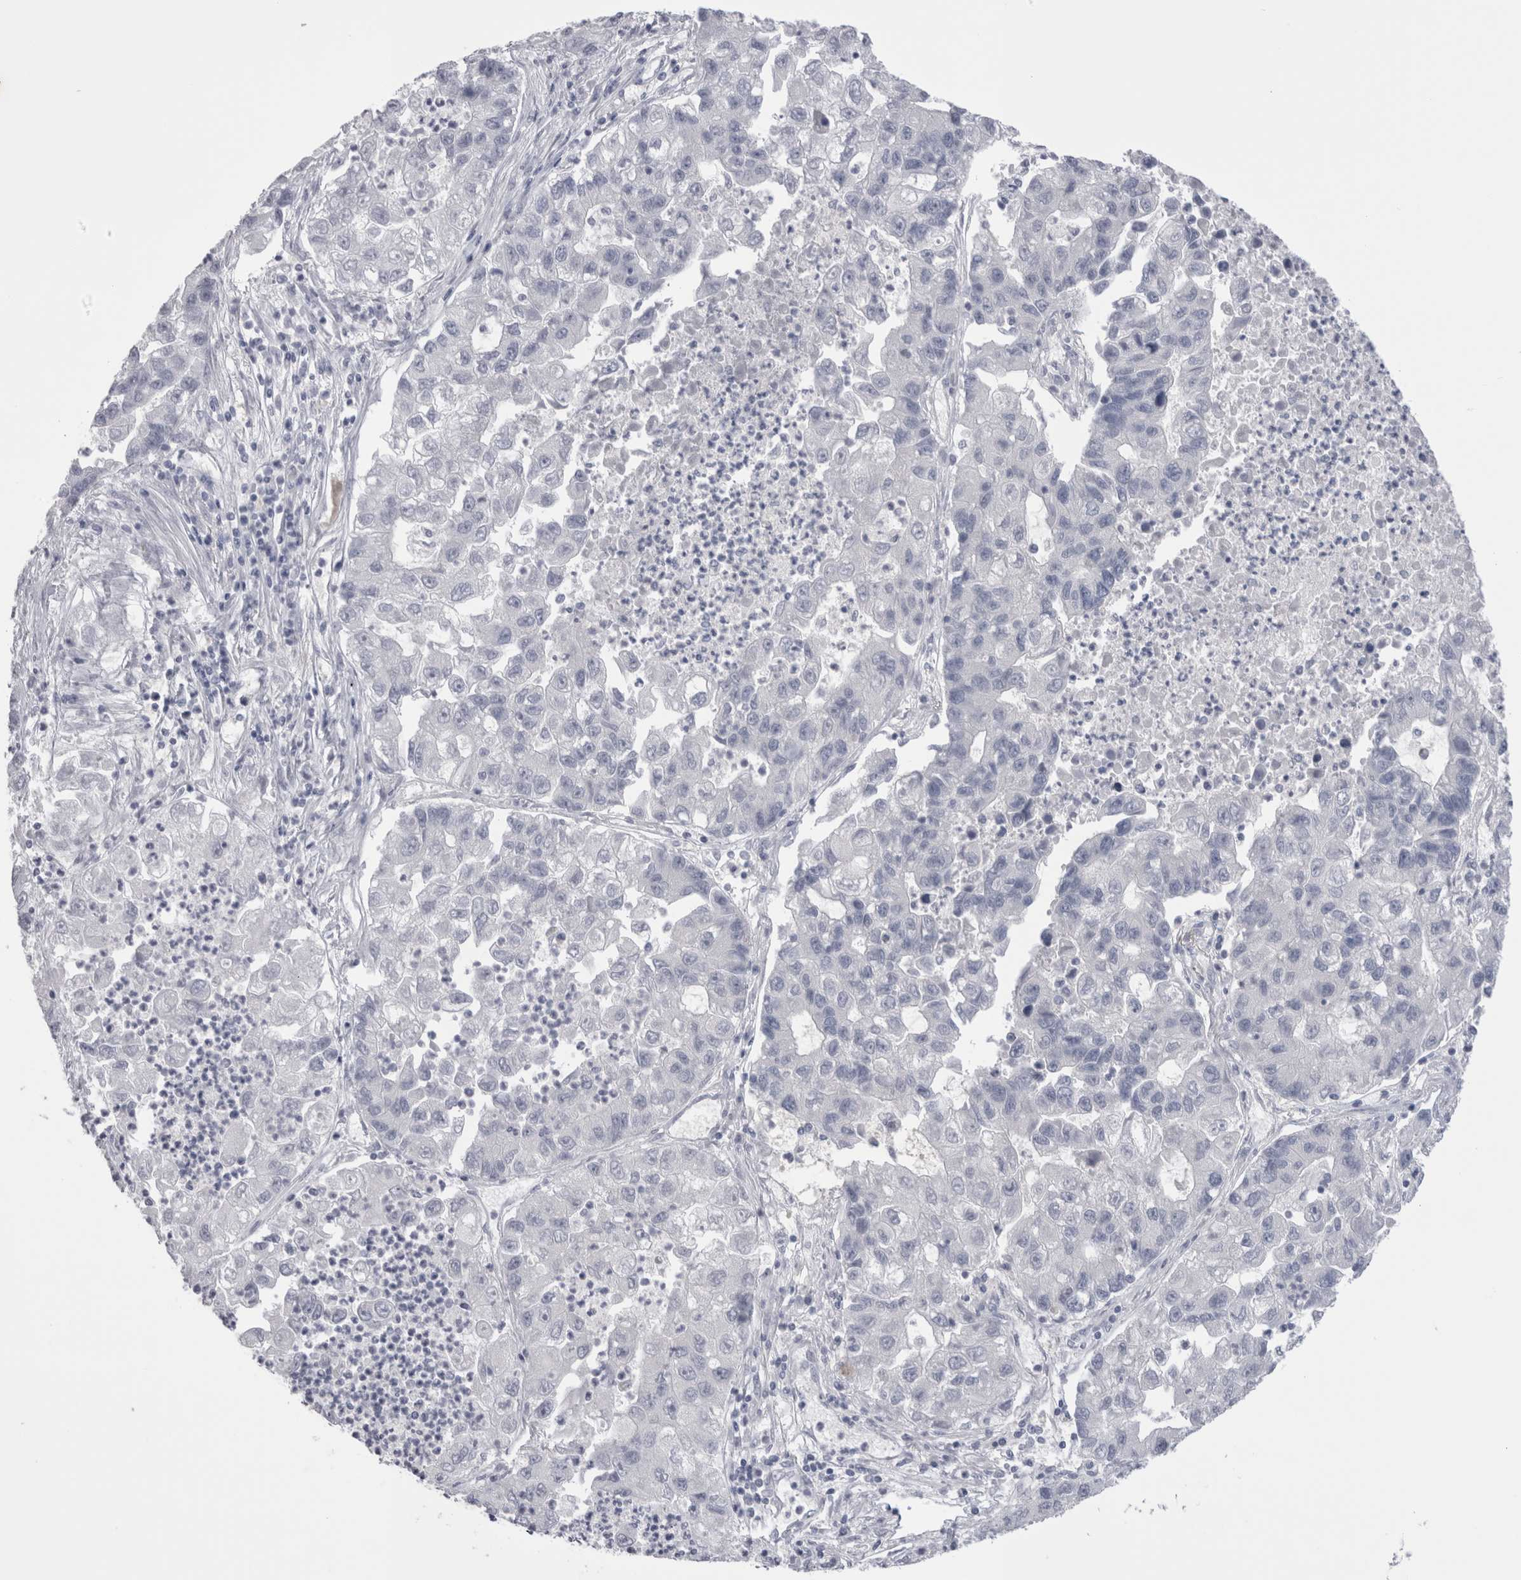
{"staining": {"intensity": "negative", "quantity": "none", "location": "none"}, "tissue": "lung cancer", "cell_type": "Tumor cells", "image_type": "cancer", "snomed": [{"axis": "morphology", "description": "Adenocarcinoma, NOS"}, {"axis": "topography", "description": "Lung"}], "caption": "IHC photomicrograph of adenocarcinoma (lung) stained for a protein (brown), which shows no expression in tumor cells.", "gene": "SUCNR1", "patient": {"sex": "female", "age": 51}}